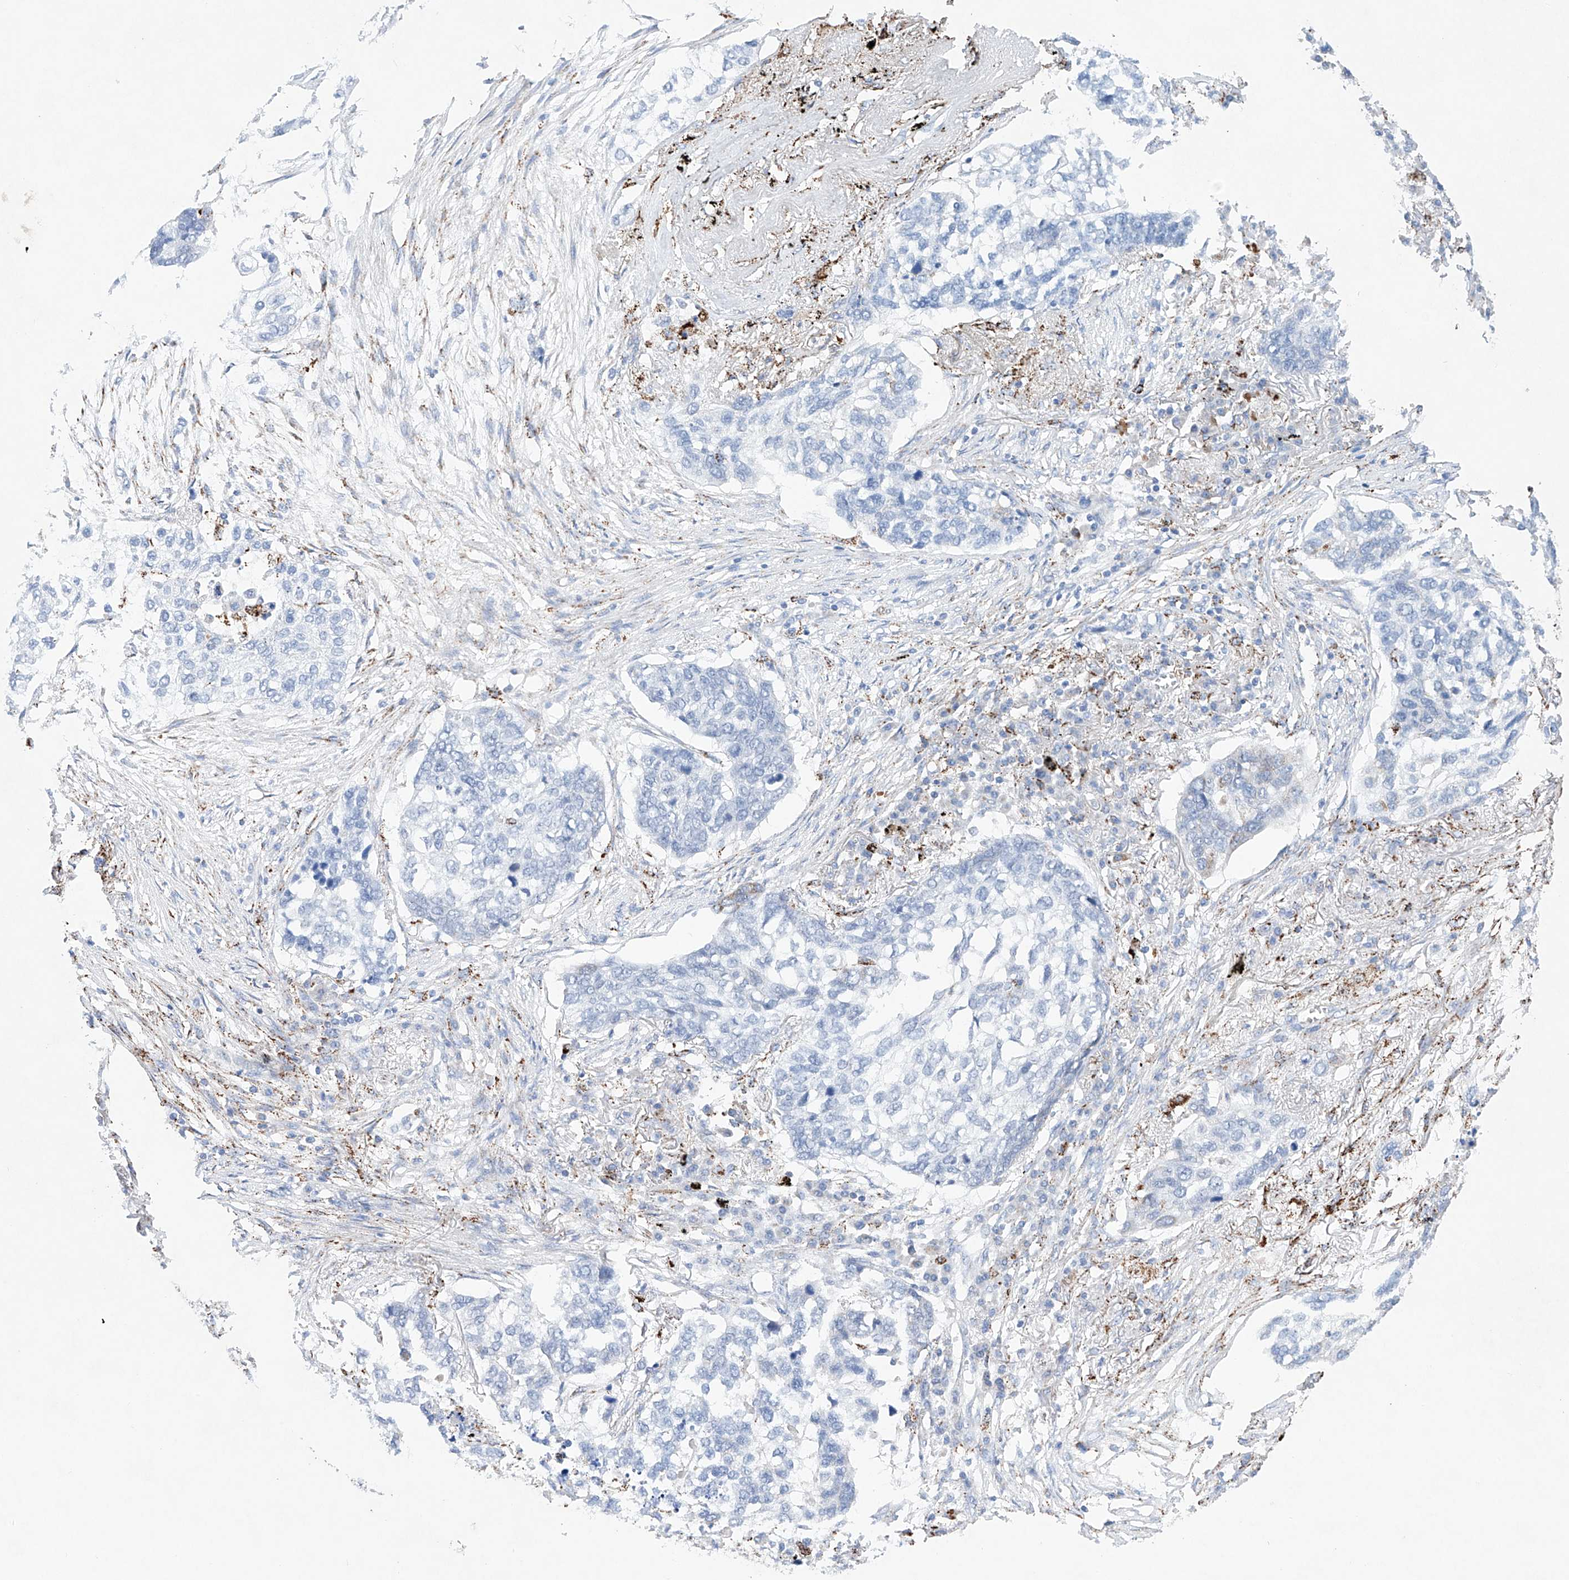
{"staining": {"intensity": "negative", "quantity": "none", "location": "none"}, "tissue": "lung cancer", "cell_type": "Tumor cells", "image_type": "cancer", "snomed": [{"axis": "morphology", "description": "Squamous cell carcinoma, NOS"}, {"axis": "topography", "description": "Lung"}], "caption": "IHC image of lung cancer (squamous cell carcinoma) stained for a protein (brown), which demonstrates no staining in tumor cells.", "gene": "NRROS", "patient": {"sex": "female", "age": 63}}